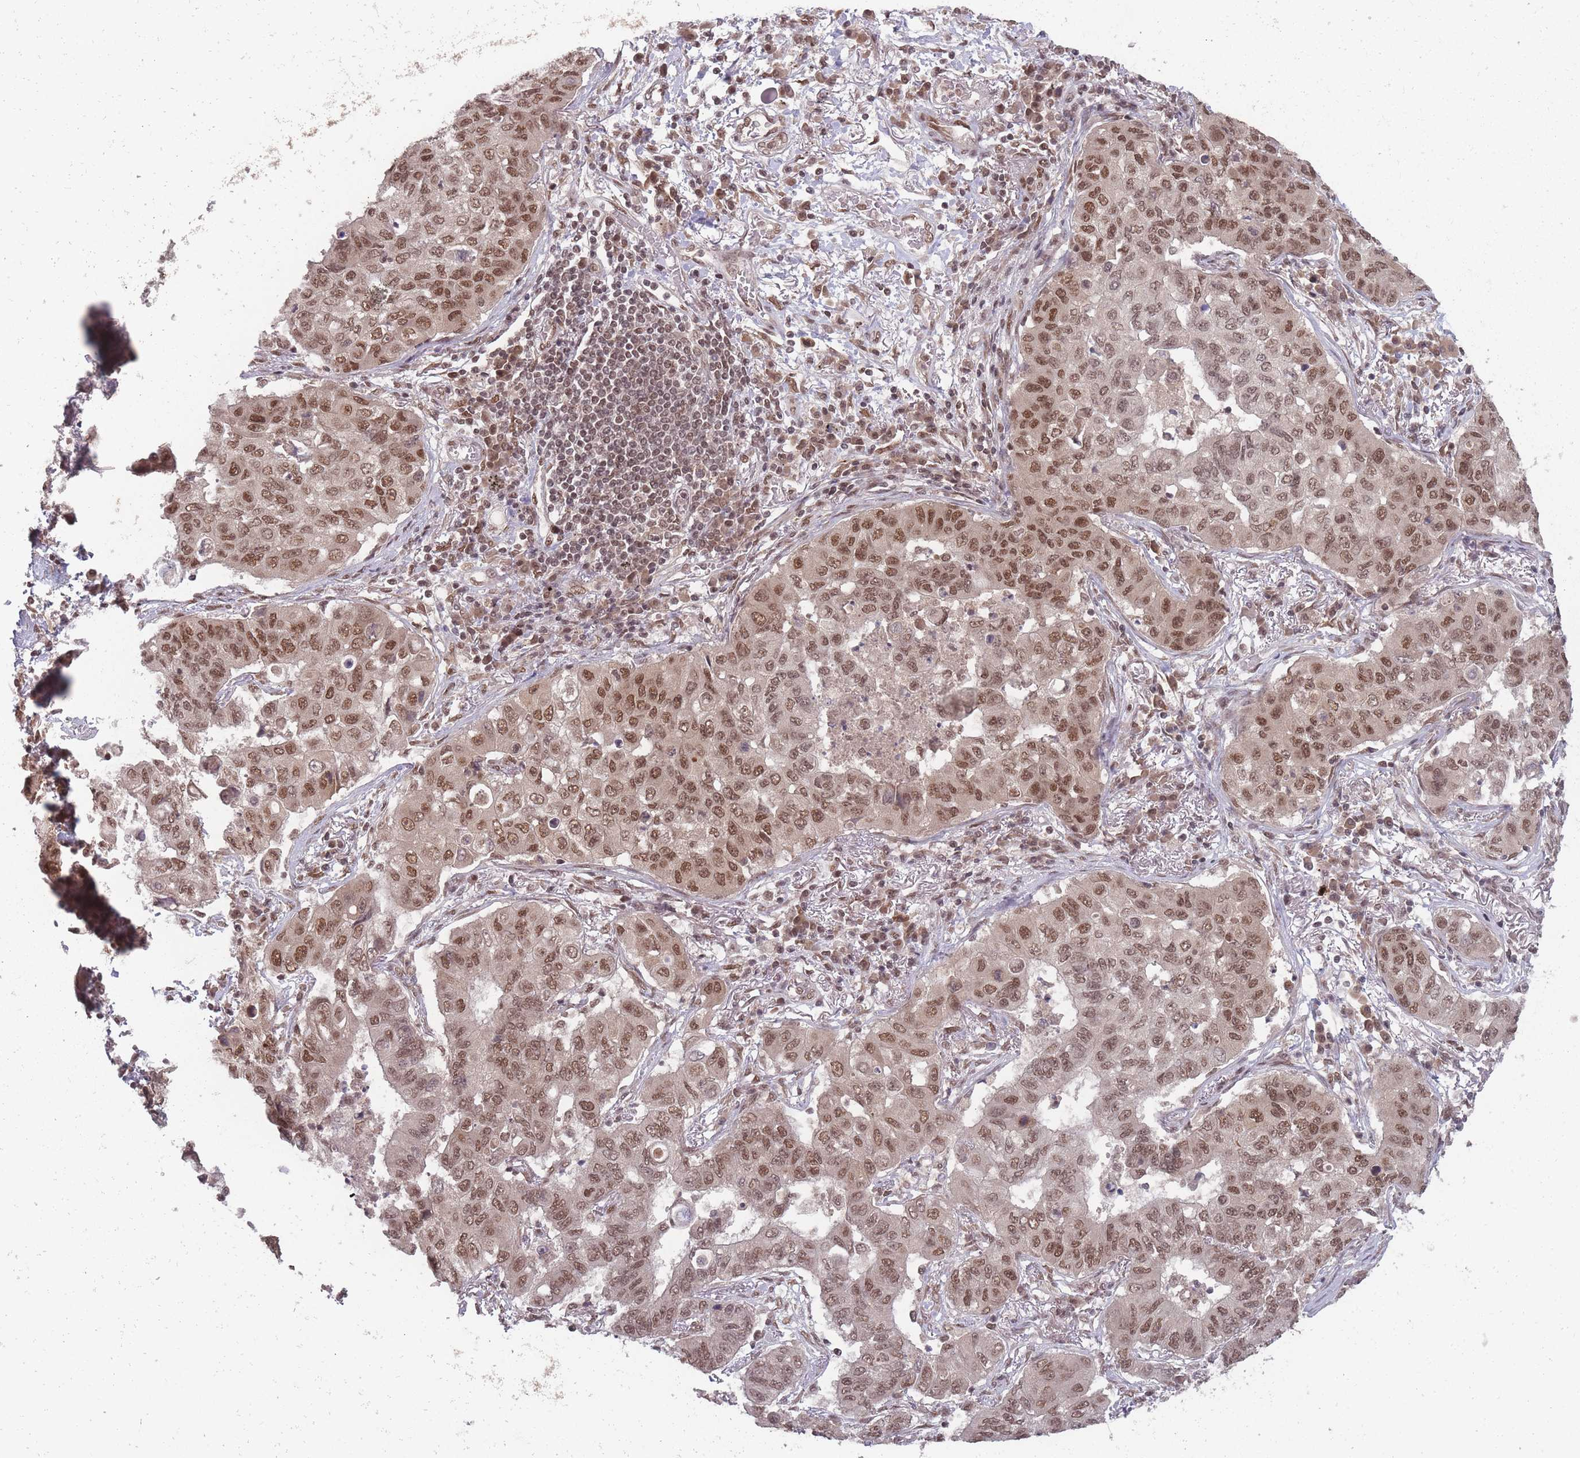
{"staining": {"intensity": "moderate", "quantity": ">75%", "location": "nuclear"}, "tissue": "lung cancer", "cell_type": "Tumor cells", "image_type": "cancer", "snomed": [{"axis": "morphology", "description": "Squamous cell carcinoma, NOS"}, {"axis": "topography", "description": "Lung"}], "caption": "Human lung squamous cell carcinoma stained with a brown dye displays moderate nuclear positive positivity in approximately >75% of tumor cells.", "gene": "TMED3", "patient": {"sex": "male", "age": 74}}